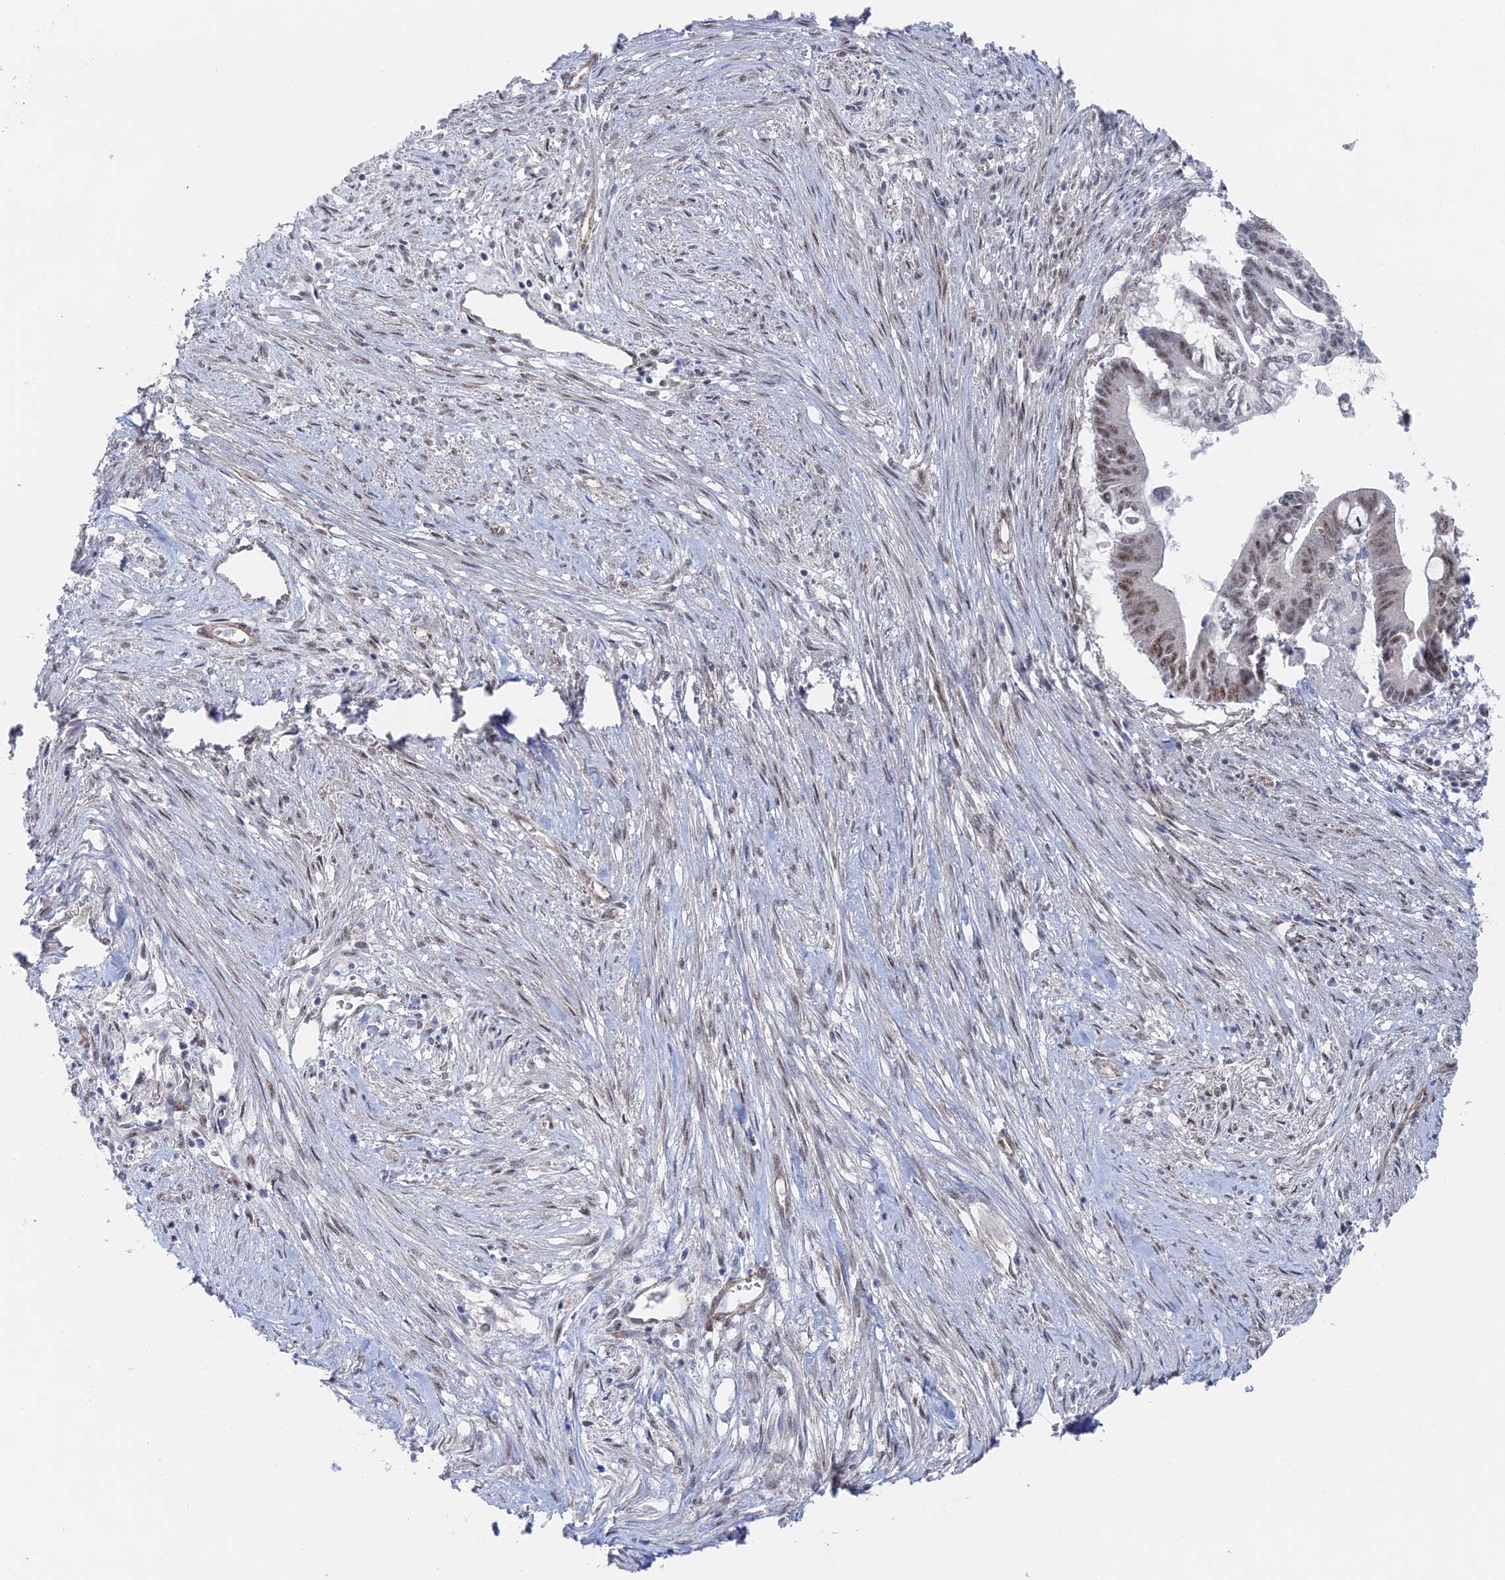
{"staining": {"intensity": "moderate", "quantity": ">75%", "location": "nuclear"}, "tissue": "pancreatic cancer", "cell_type": "Tumor cells", "image_type": "cancer", "snomed": [{"axis": "morphology", "description": "Adenocarcinoma, NOS"}, {"axis": "topography", "description": "Pancreas"}], "caption": "The immunohistochemical stain shows moderate nuclear staining in tumor cells of pancreatic adenocarcinoma tissue.", "gene": "CFAP92", "patient": {"sex": "male", "age": 68}}